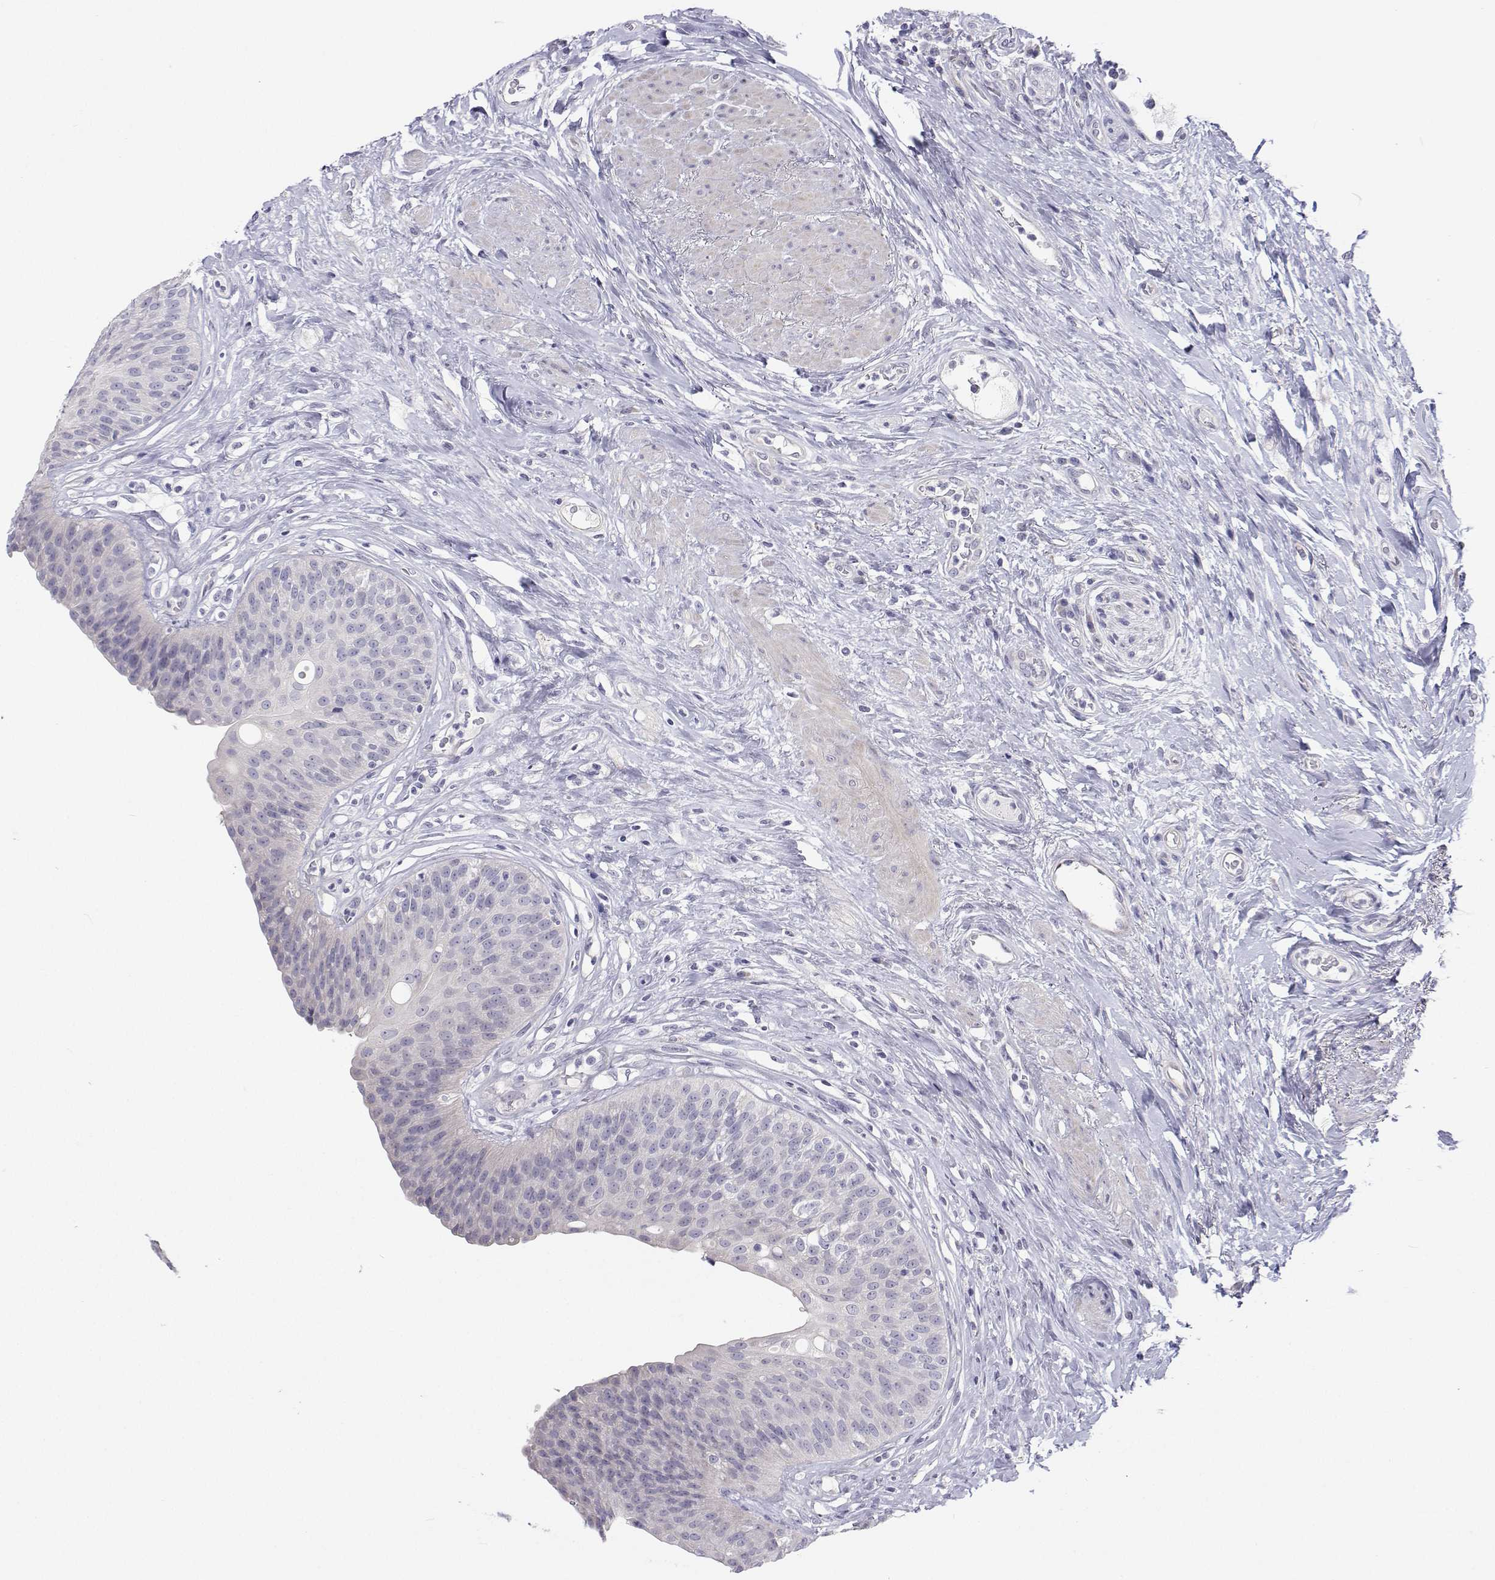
{"staining": {"intensity": "negative", "quantity": "none", "location": "none"}, "tissue": "urinary bladder", "cell_type": "Urothelial cells", "image_type": "normal", "snomed": [{"axis": "morphology", "description": "Normal tissue, NOS"}, {"axis": "topography", "description": "Urinary bladder"}], "caption": "High magnification brightfield microscopy of normal urinary bladder stained with DAB (3,3'-diaminobenzidine) (brown) and counterstained with hematoxylin (blue): urothelial cells show no significant staining. (DAB immunohistochemistry (IHC), high magnification).", "gene": "ANKRD65", "patient": {"sex": "female", "age": 56}}